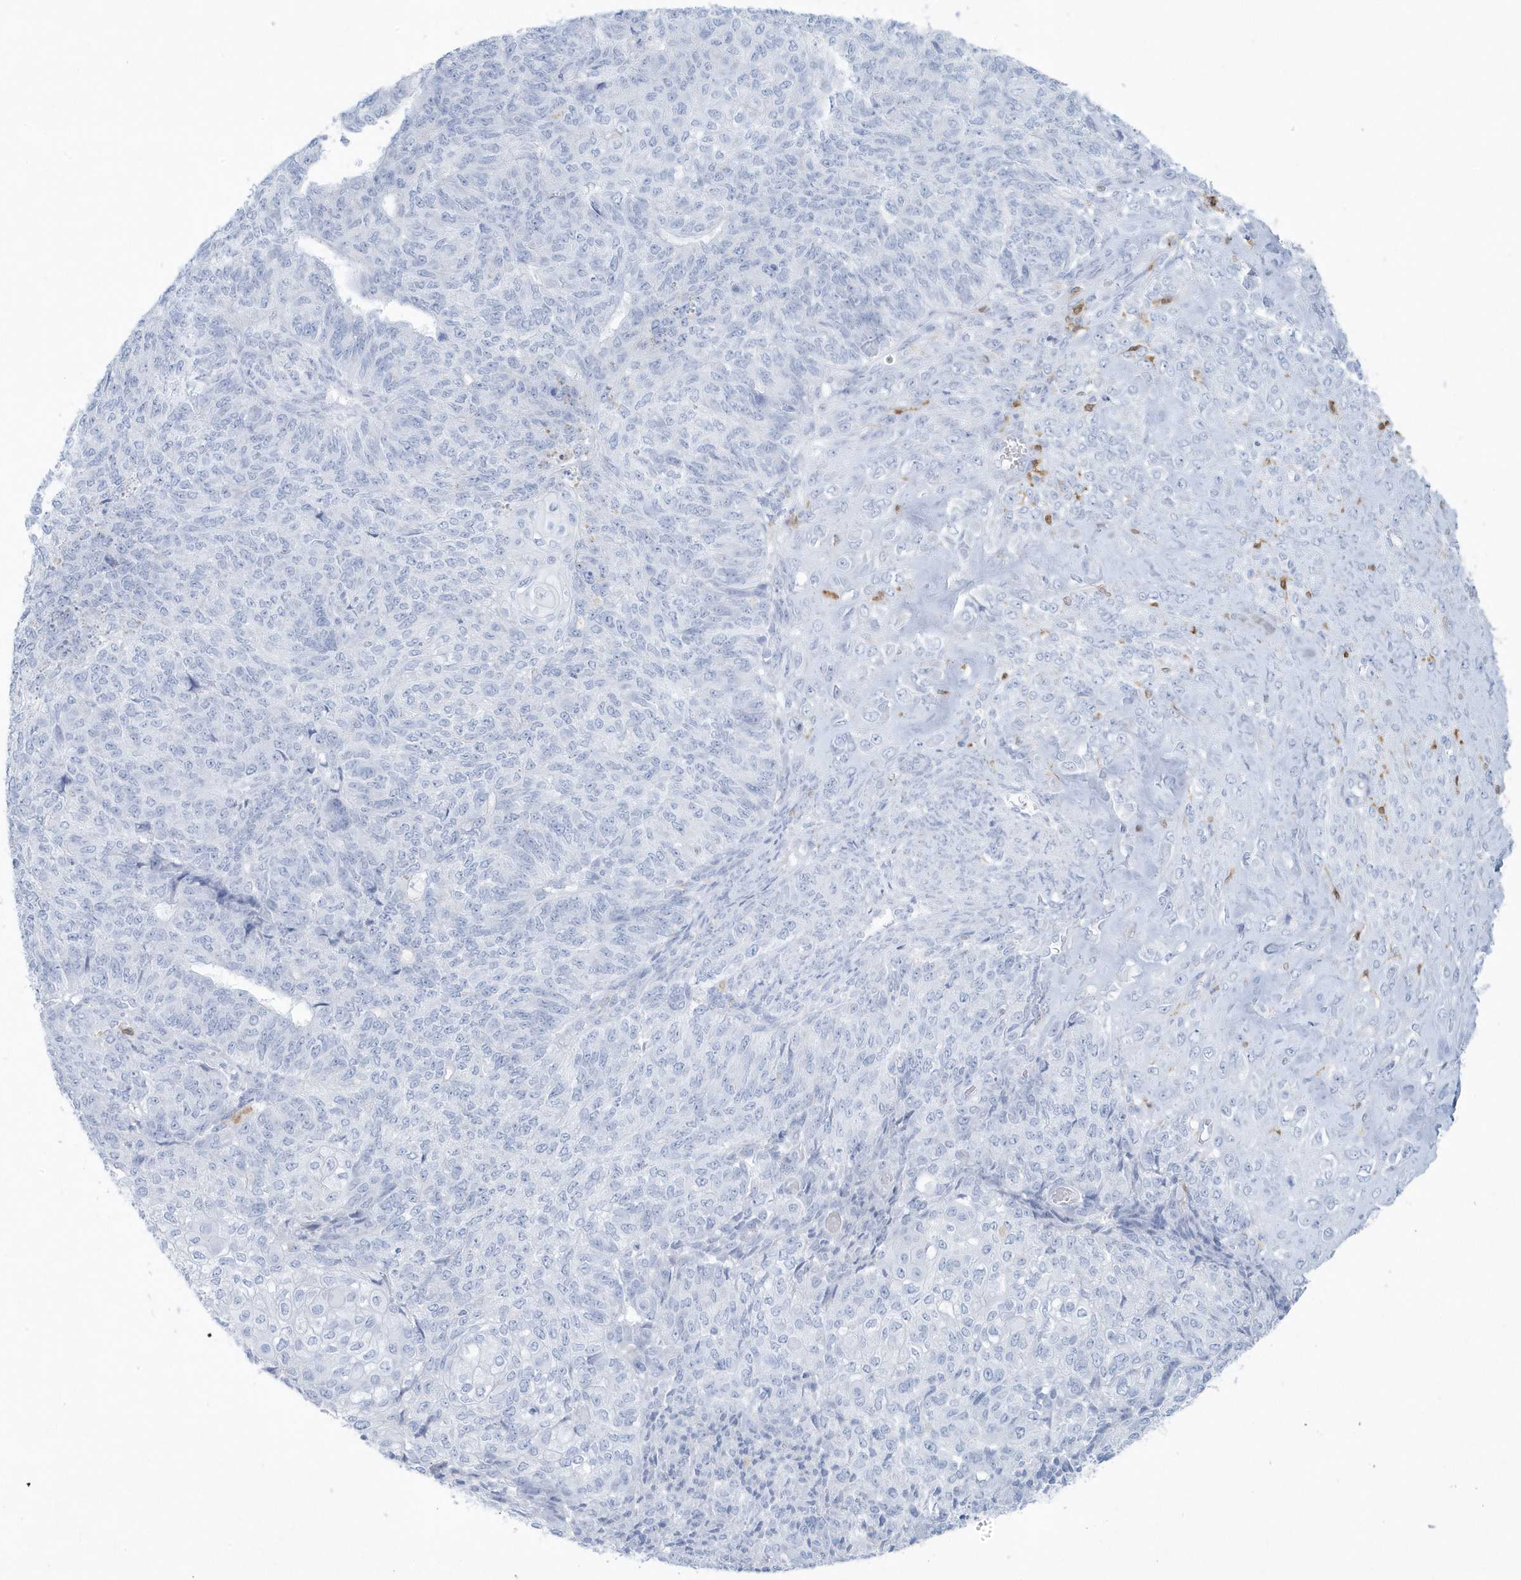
{"staining": {"intensity": "negative", "quantity": "none", "location": "none"}, "tissue": "endometrial cancer", "cell_type": "Tumor cells", "image_type": "cancer", "snomed": [{"axis": "morphology", "description": "Adenocarcinoma, NOS"}, {"axis": "topography", "description": "Endometrium"}], "caption": "High magnification brightfield microscopy of adenocarcinoma (endometrial) stained with DAB (3,3'-diaminobenzidine) (brown) and counterstained with hematoxylin (blue): tumor cells show no significant positivity.", "gene": "FAM98A", "patient": {"sex": "female", "age": 32}}